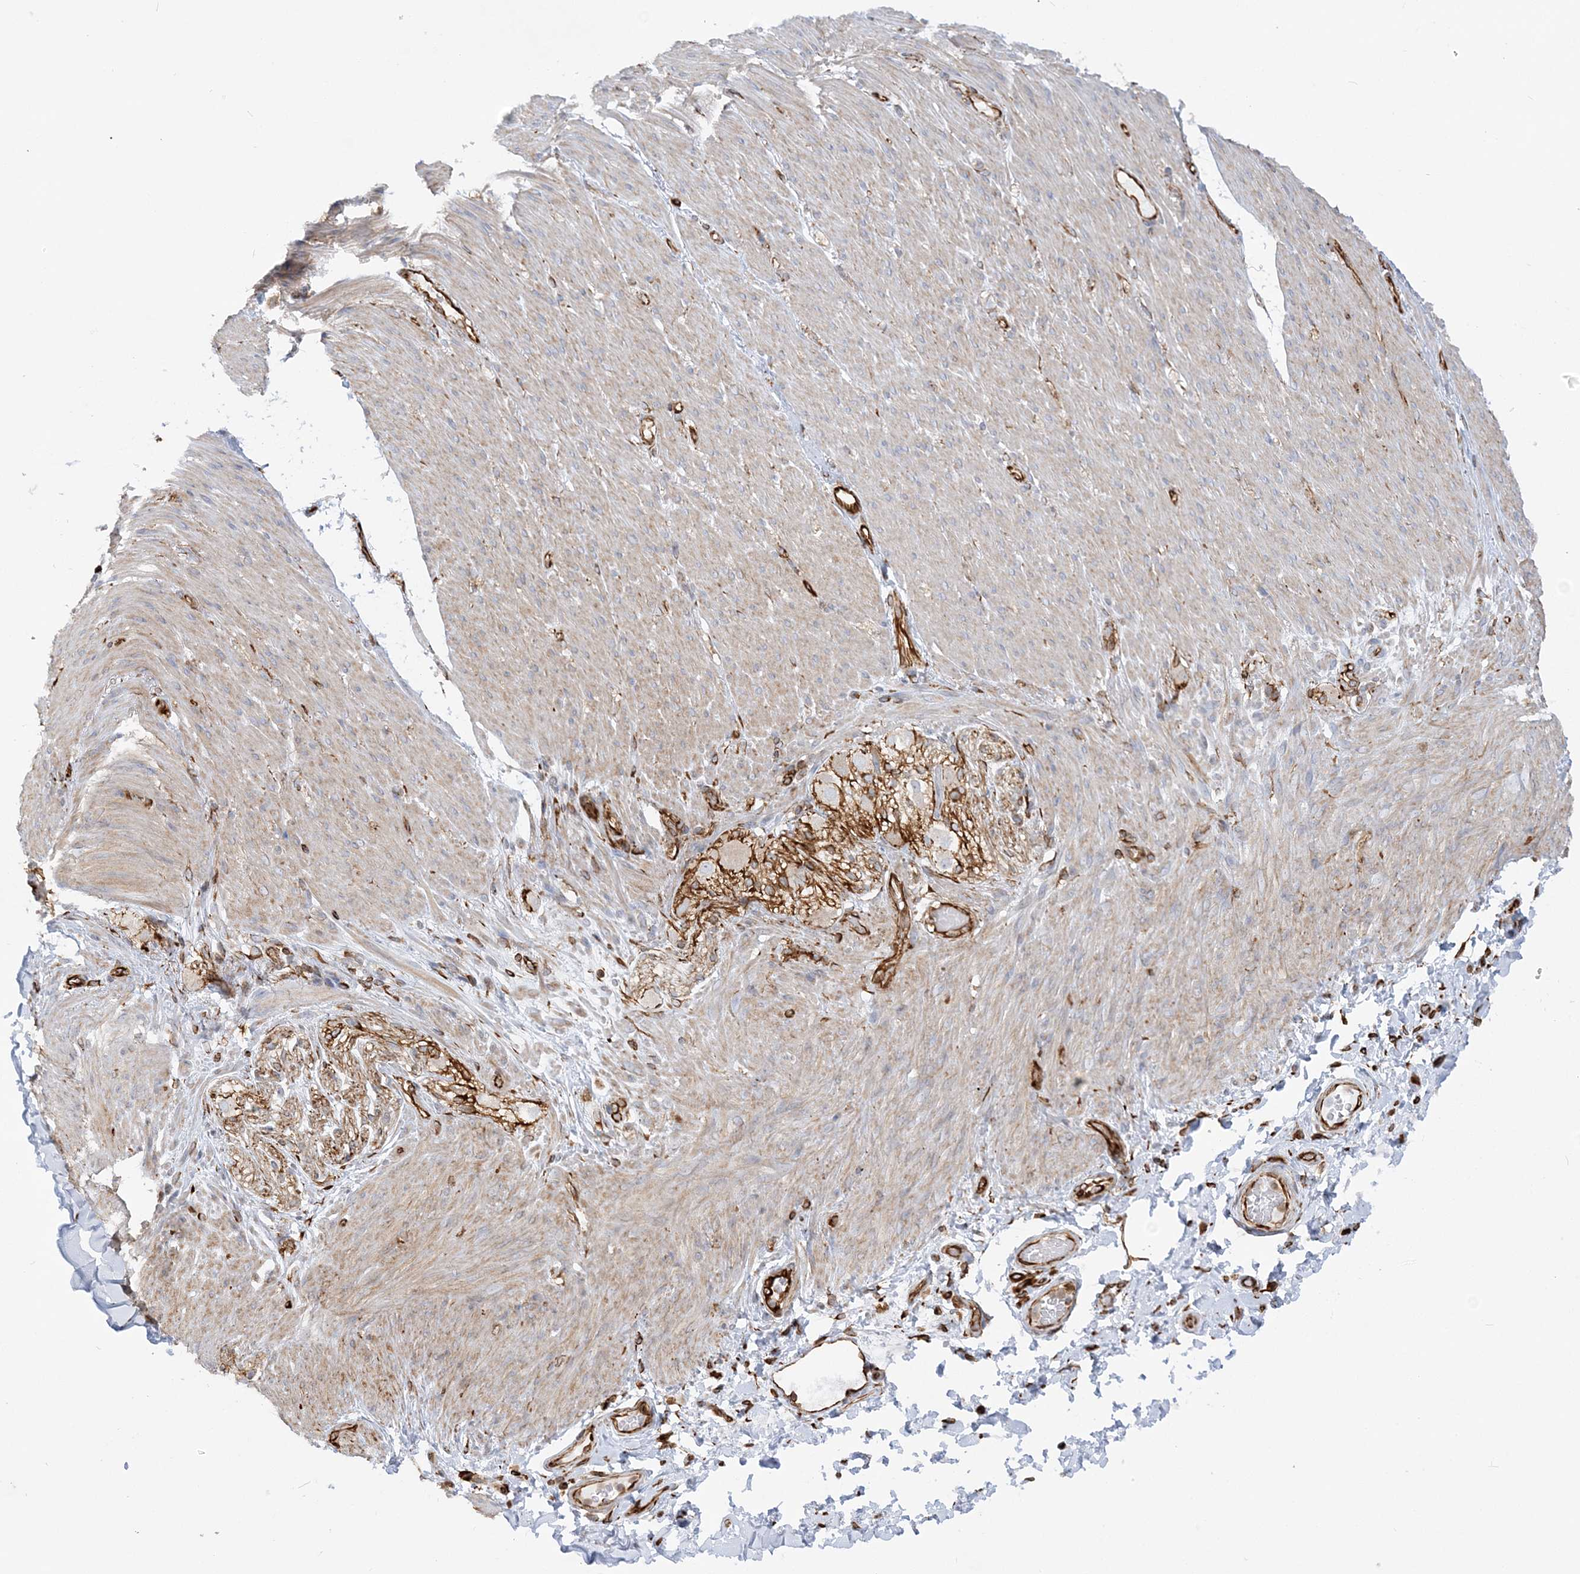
{"staining": {"intensity": "moderate", "quantity": ">75%", "location": "cytoplasmic/membranous"}, "tissue": "adipose tissue", "cell_type": "Adipocytes", "image_type": "normal", "snomed": [{"axis": "morphology", "description": "Normal tissue, NOS"}, {"axis": "topography", "description": "Colon"}, {"axis": "topography", "description": "Peripheral nerve tissue"}], "caption": "IHC image of unremarkable human adipose tissue stained for a protein (brown), which demonstrates medium levels of moderate cytoplasmic/membranous positivity in approximately >75% of adipocytes.", "gene": "SCLT1", "patient": {"sex": "female", "age": 61}}